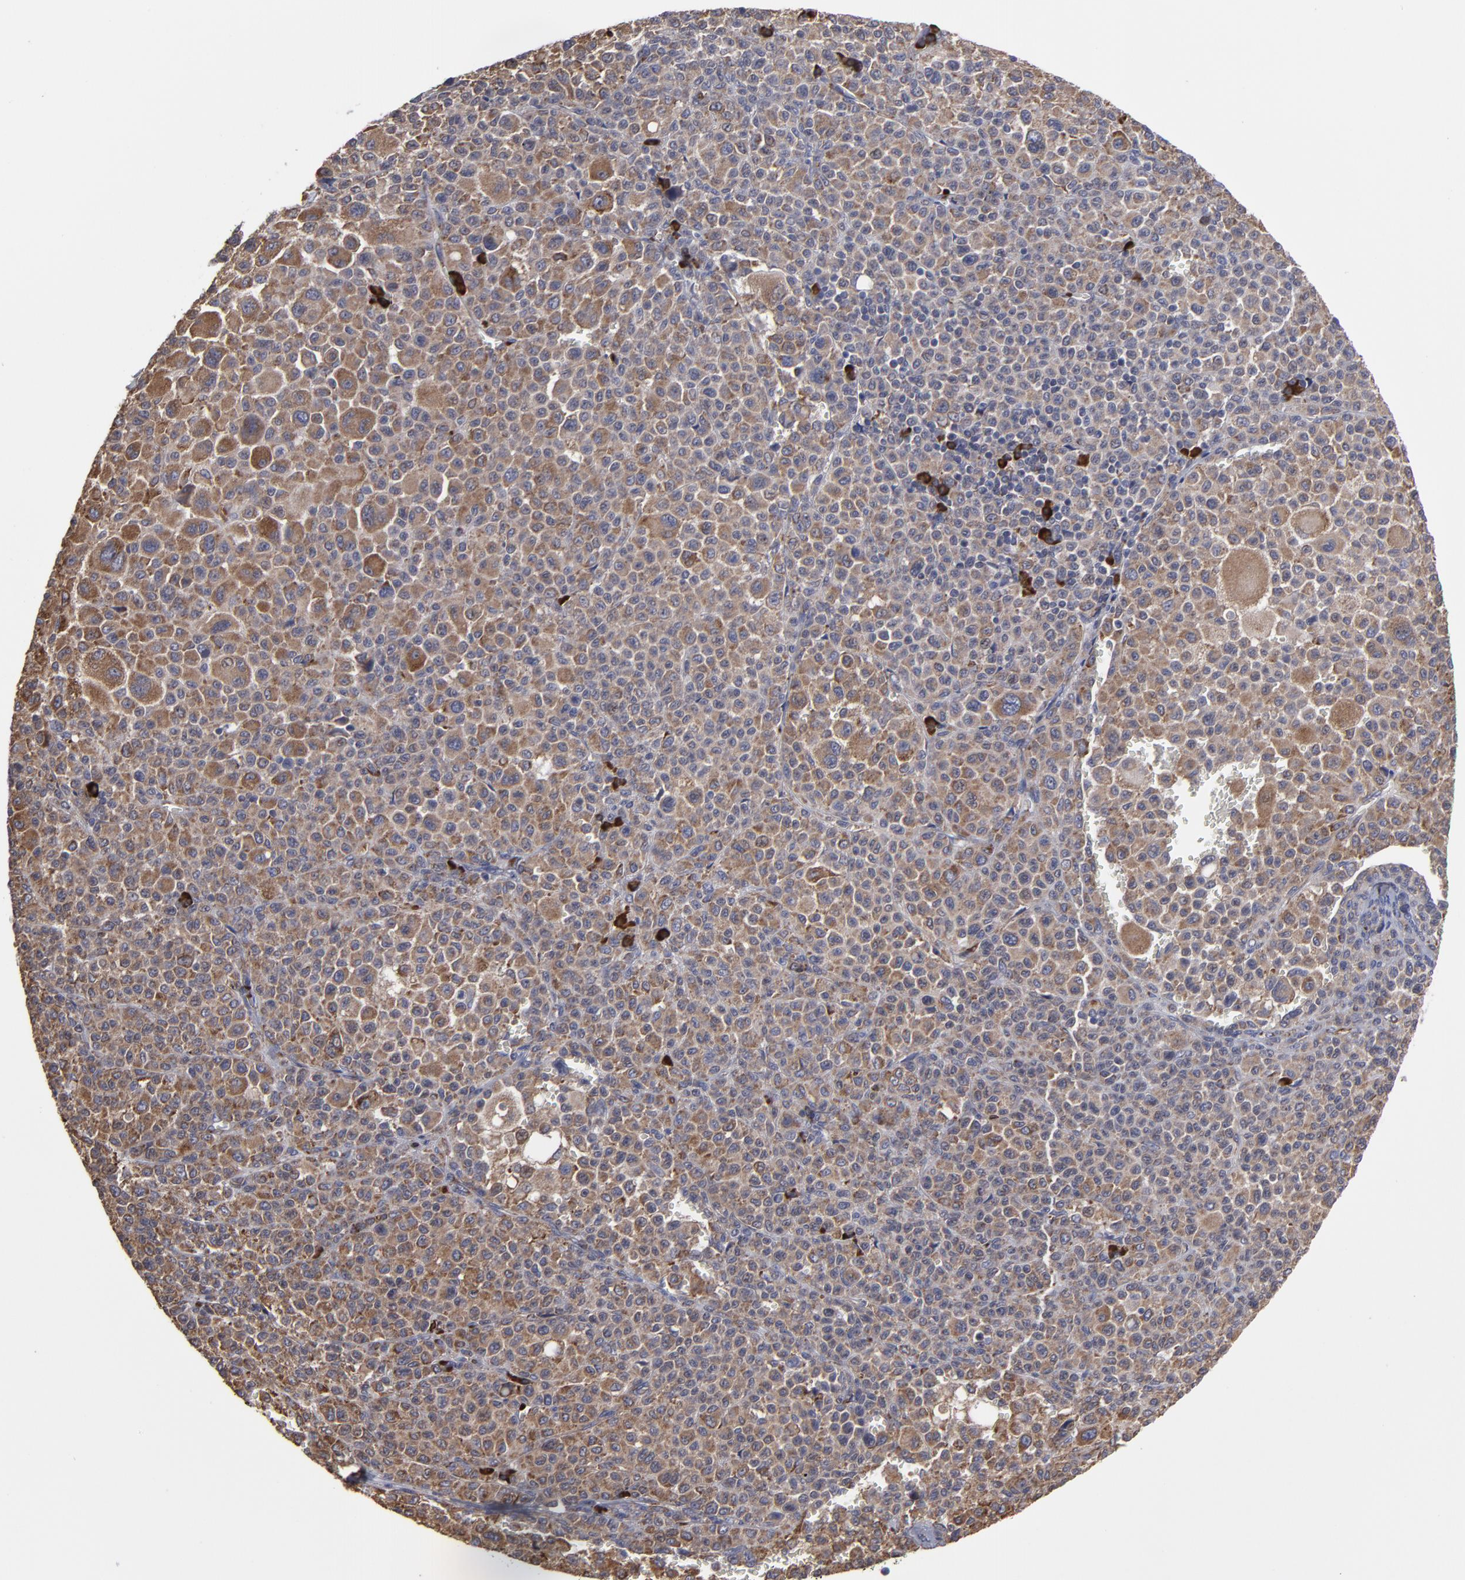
{"staining": {"intensity": "moderate", "quantity": ">75%", "location": "cytoplasmic/membranous"}, "tissue": "melanoma", "cell_type": "Tumor cells", "image_type": "cancer", "snomed": [{"axis": "morphology", "description": "Malignant melanoma, Metastatic site"}, {"axis": "topography", "description": "Skin"}], "caption": "Immunohistochemical staining of human melanoma shows moderate cytoplasmic/membranous protein positivity in approximately >75% of tumor cells.", "gene": "SND1", "patient": {"sex": "female", "age": 74}}